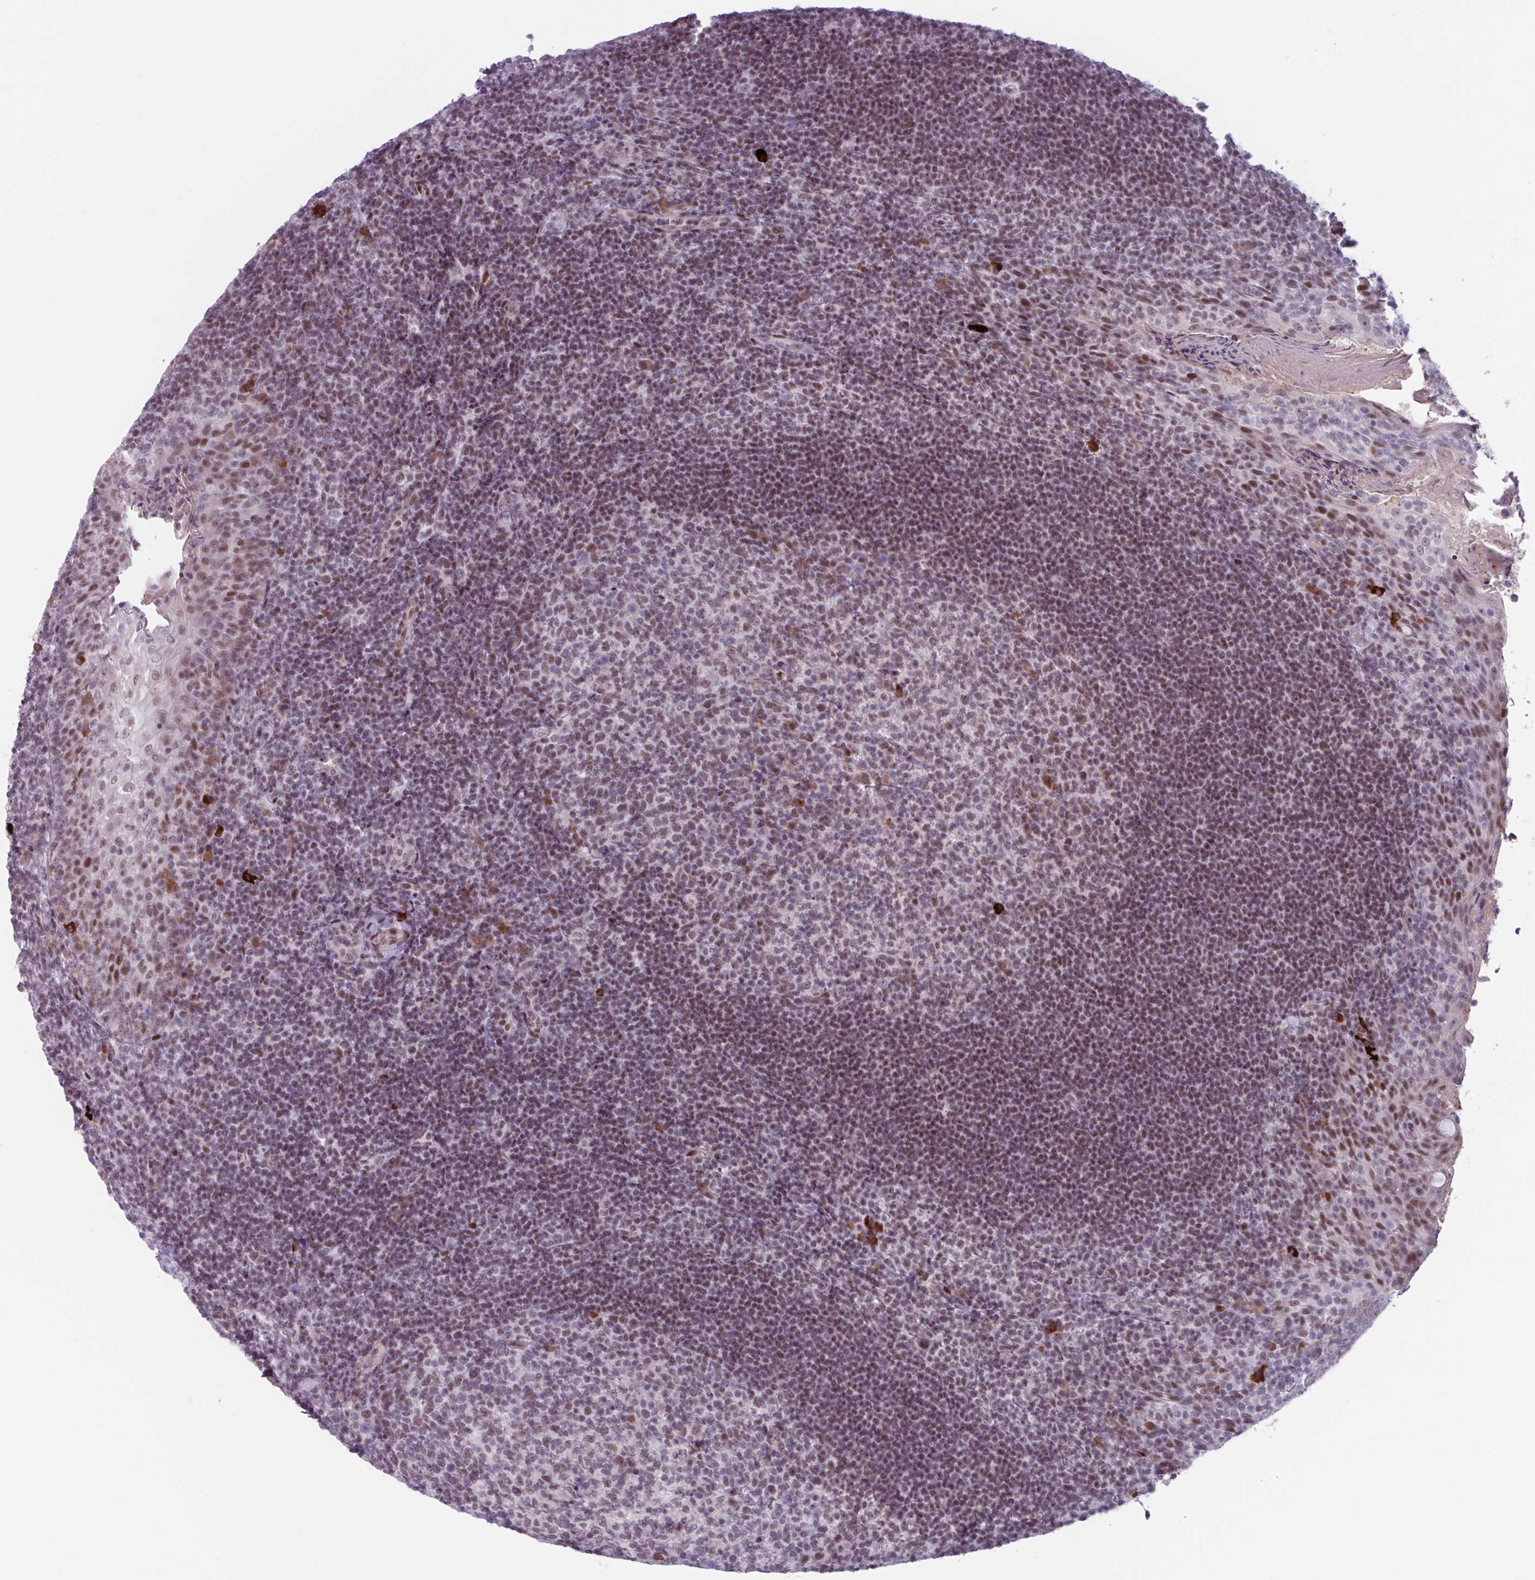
{"staining": {"intensity": "moderate", "quantity": "25%-75%", "location": "nuclear"}, "tissue": "tonsil", "cell_type": "Germinal center cells", "image_type": "normal", "snomed": [{"axis": "morphology", "description": "Normal tissue, NOS"}, {"axis": "topography", "description": "Tonsil"}], "caption": "Immunohistochemistry (DAB (3,3'-diaminobenzidine)) staining of normal human tonsil displays moderate nuclear protein expression in approximately 25%-75% of germinal center cells. The protein of interest is stained brown, and the nuclei are stained in blue (DAB IHC with brightfield microscopy, high magnification).", "gene": "ZNF575", "patient": {"sex": "female", "age": 10}}